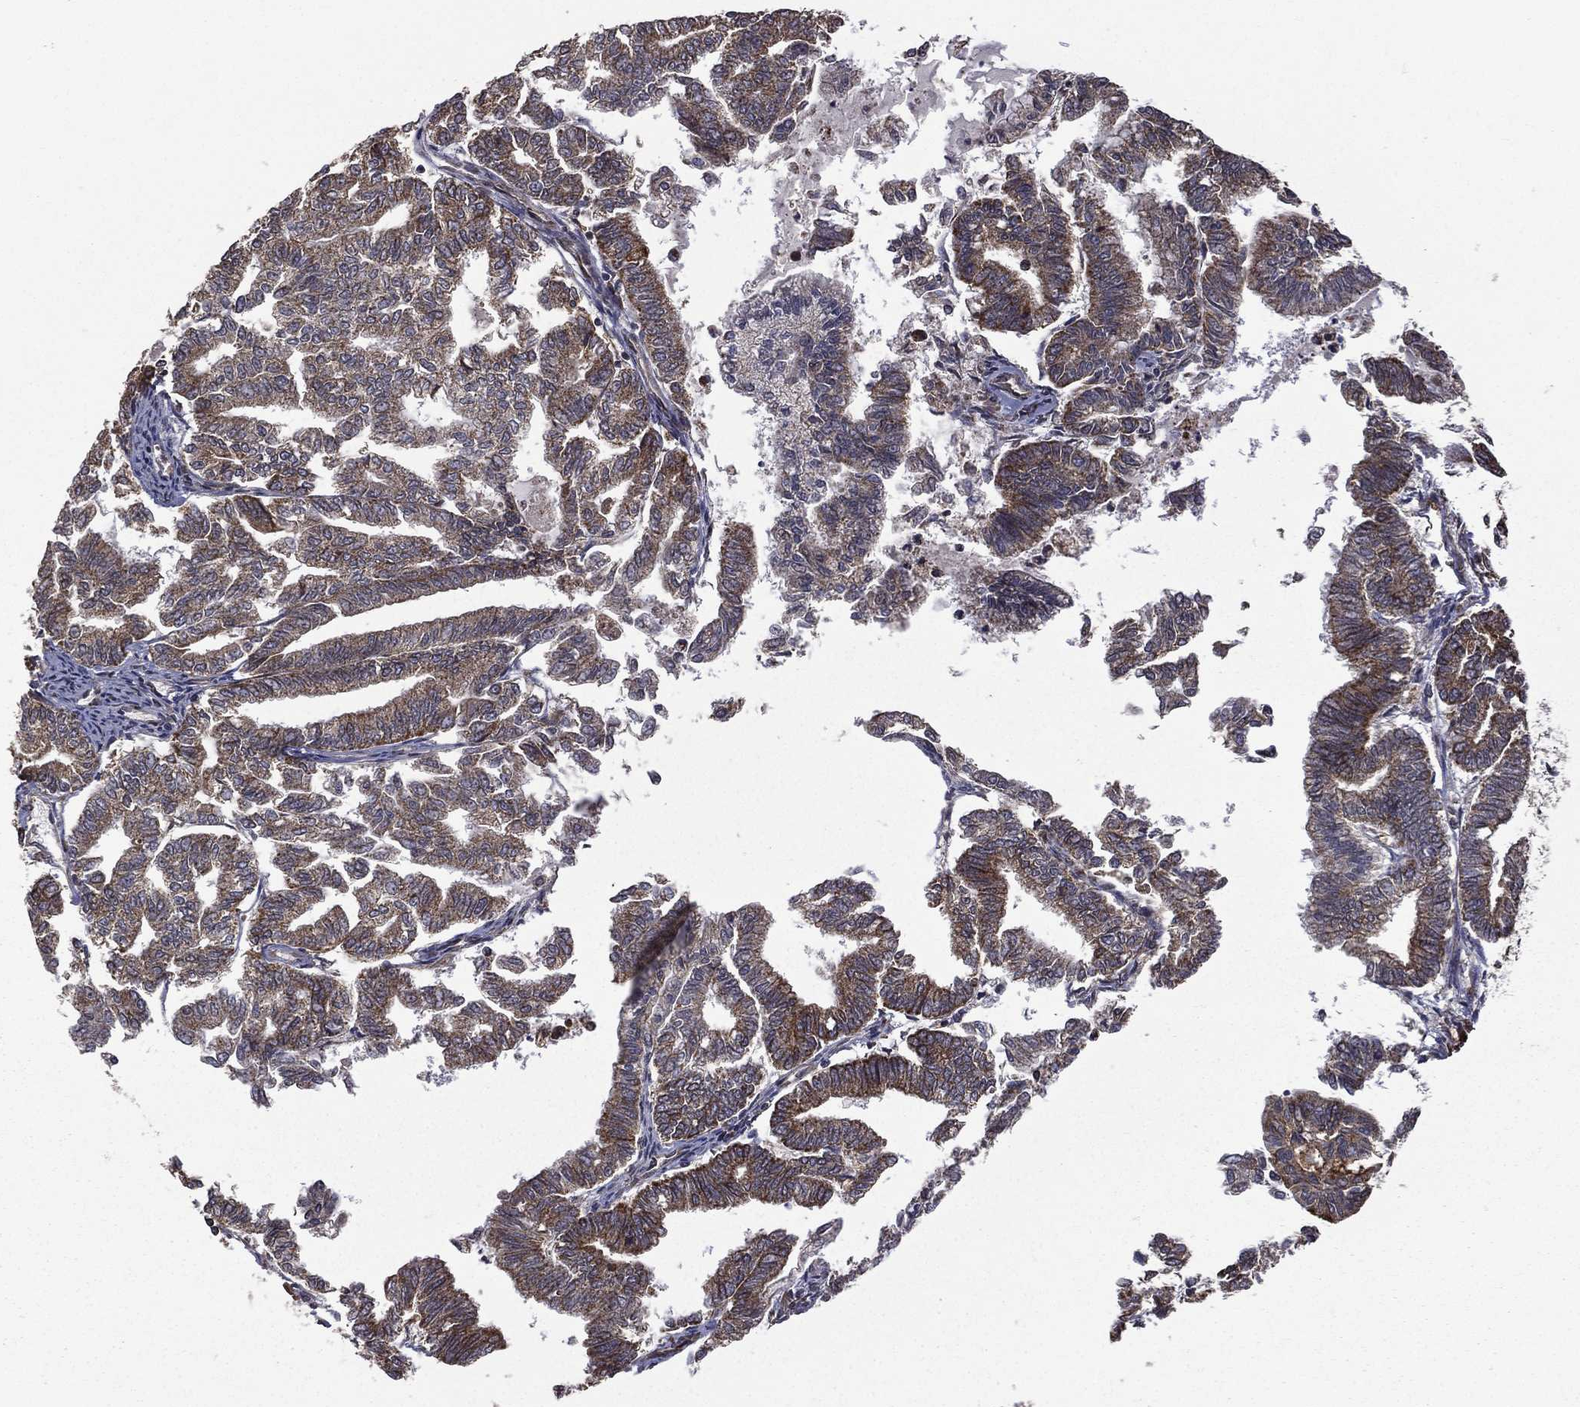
{"staining": {"intensity": "moderate", "quantity": ">75%", "location": "cytoplasmic/membranous"}, "tissue": "endometrial cancer", "cell_type": "Tumor cells", "image_type": "cancer", "snomed": [{"axis": "morphology", "description": "Adenocarcinoma, NOS"}, {"axis": "topography", "description": "Endometrium"}], "caption": "Immunohistochemical staining of human endometrial cancer reveals moderate cytoplasmic/membranous protein positivity in about >75% of tumor cells.", "gene": "GIMAP6", "patient": {"sex": "female", "age": 79}}